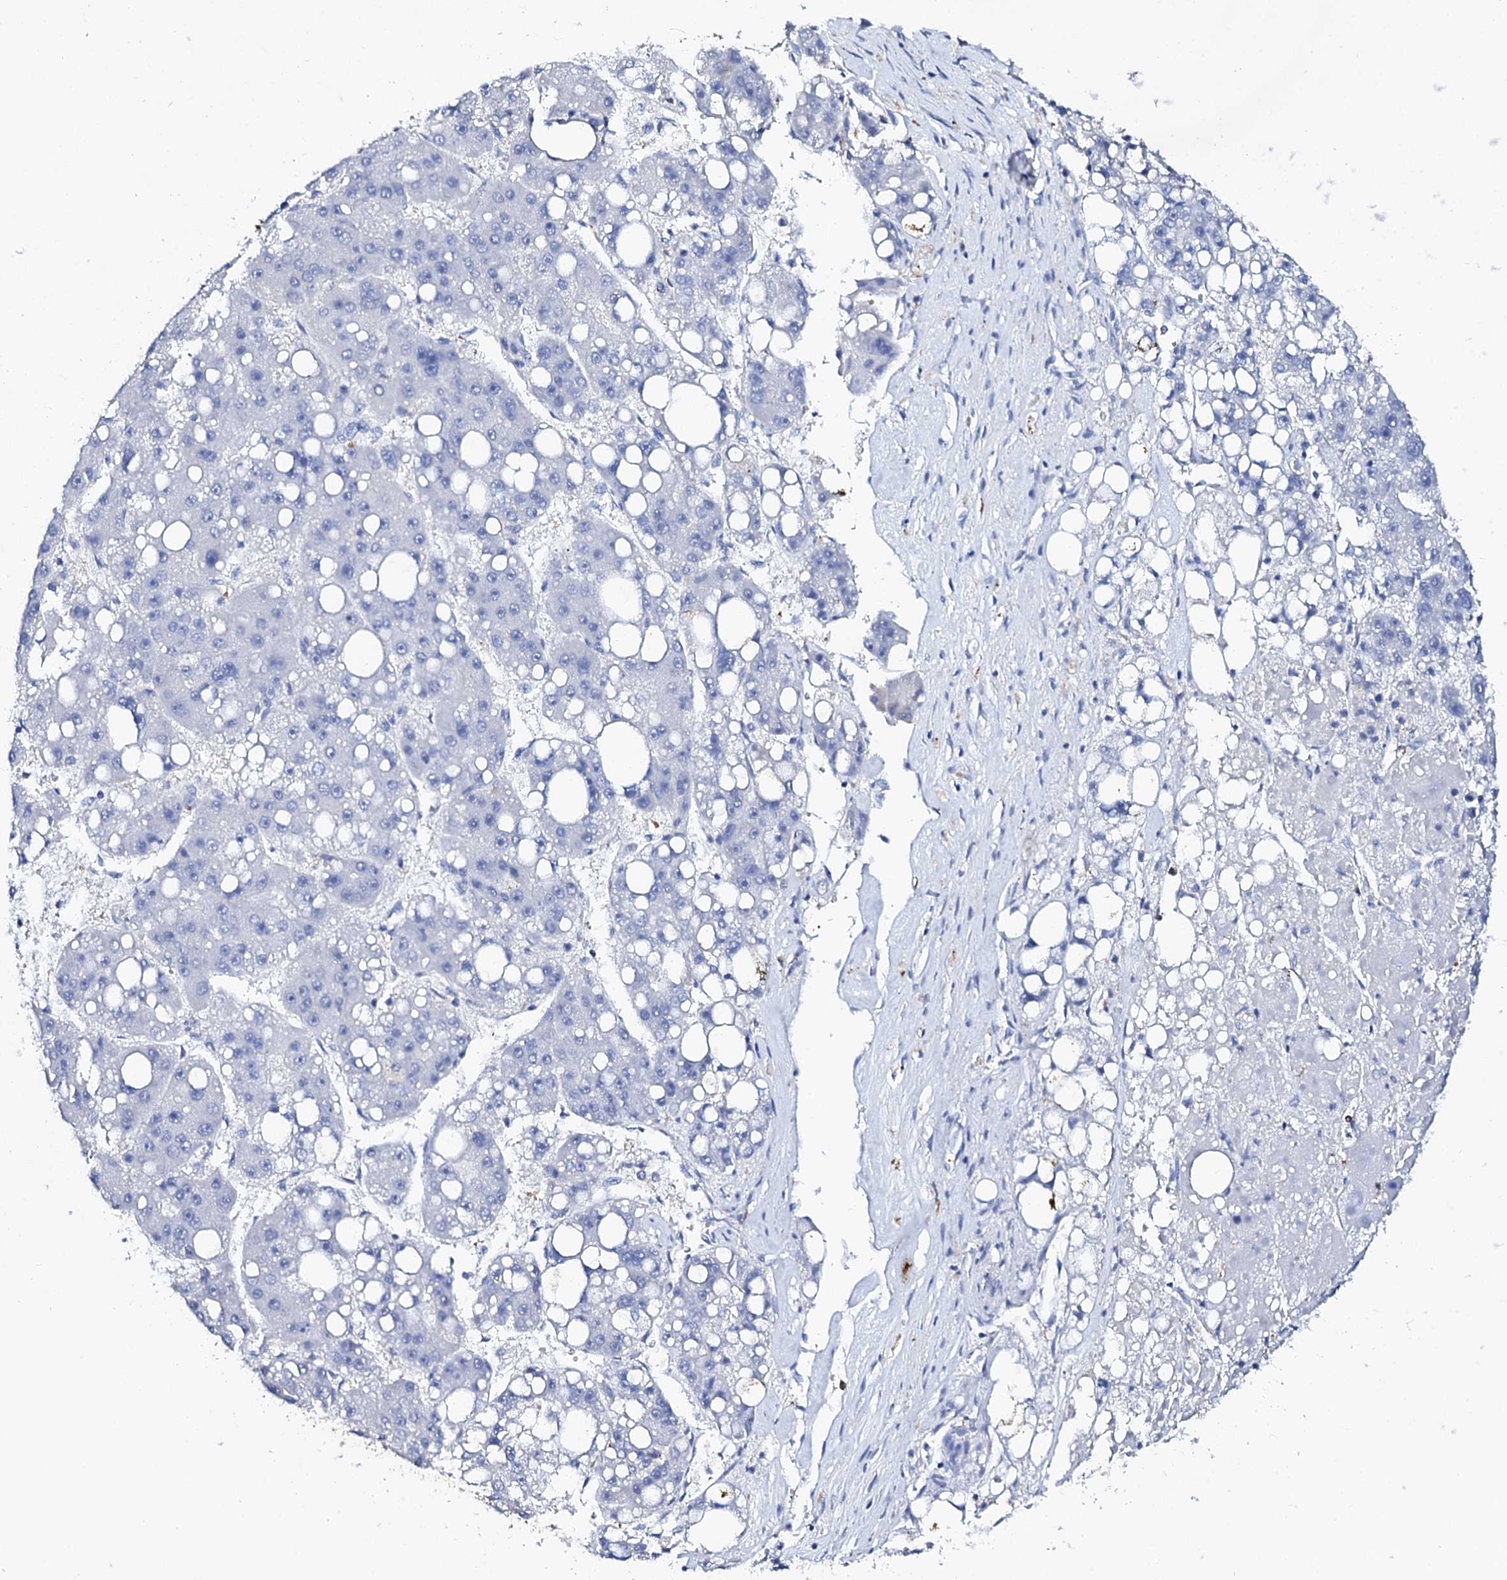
{"staining": {"intensity": "negative", "quantity": "none", "location": "none"}, "tissue": "liver cancer", "cell_type": "Tumor cells", "image_type": "cancer", "snomed": [{"axis": "morphology", "description": "Carcinoma, Hepatocellular, NOS"}, {"axis": "topography", "description": "Liver"}], "caption": "Tumor cells show no significant staining in liver cancer (hepatocellular carcinoma). (Immunohistochemistry (ihc), brightfield microscopy, high magnification).", "gene": "GLB1L3", "patient": {"sex": "female", "age": 61}}